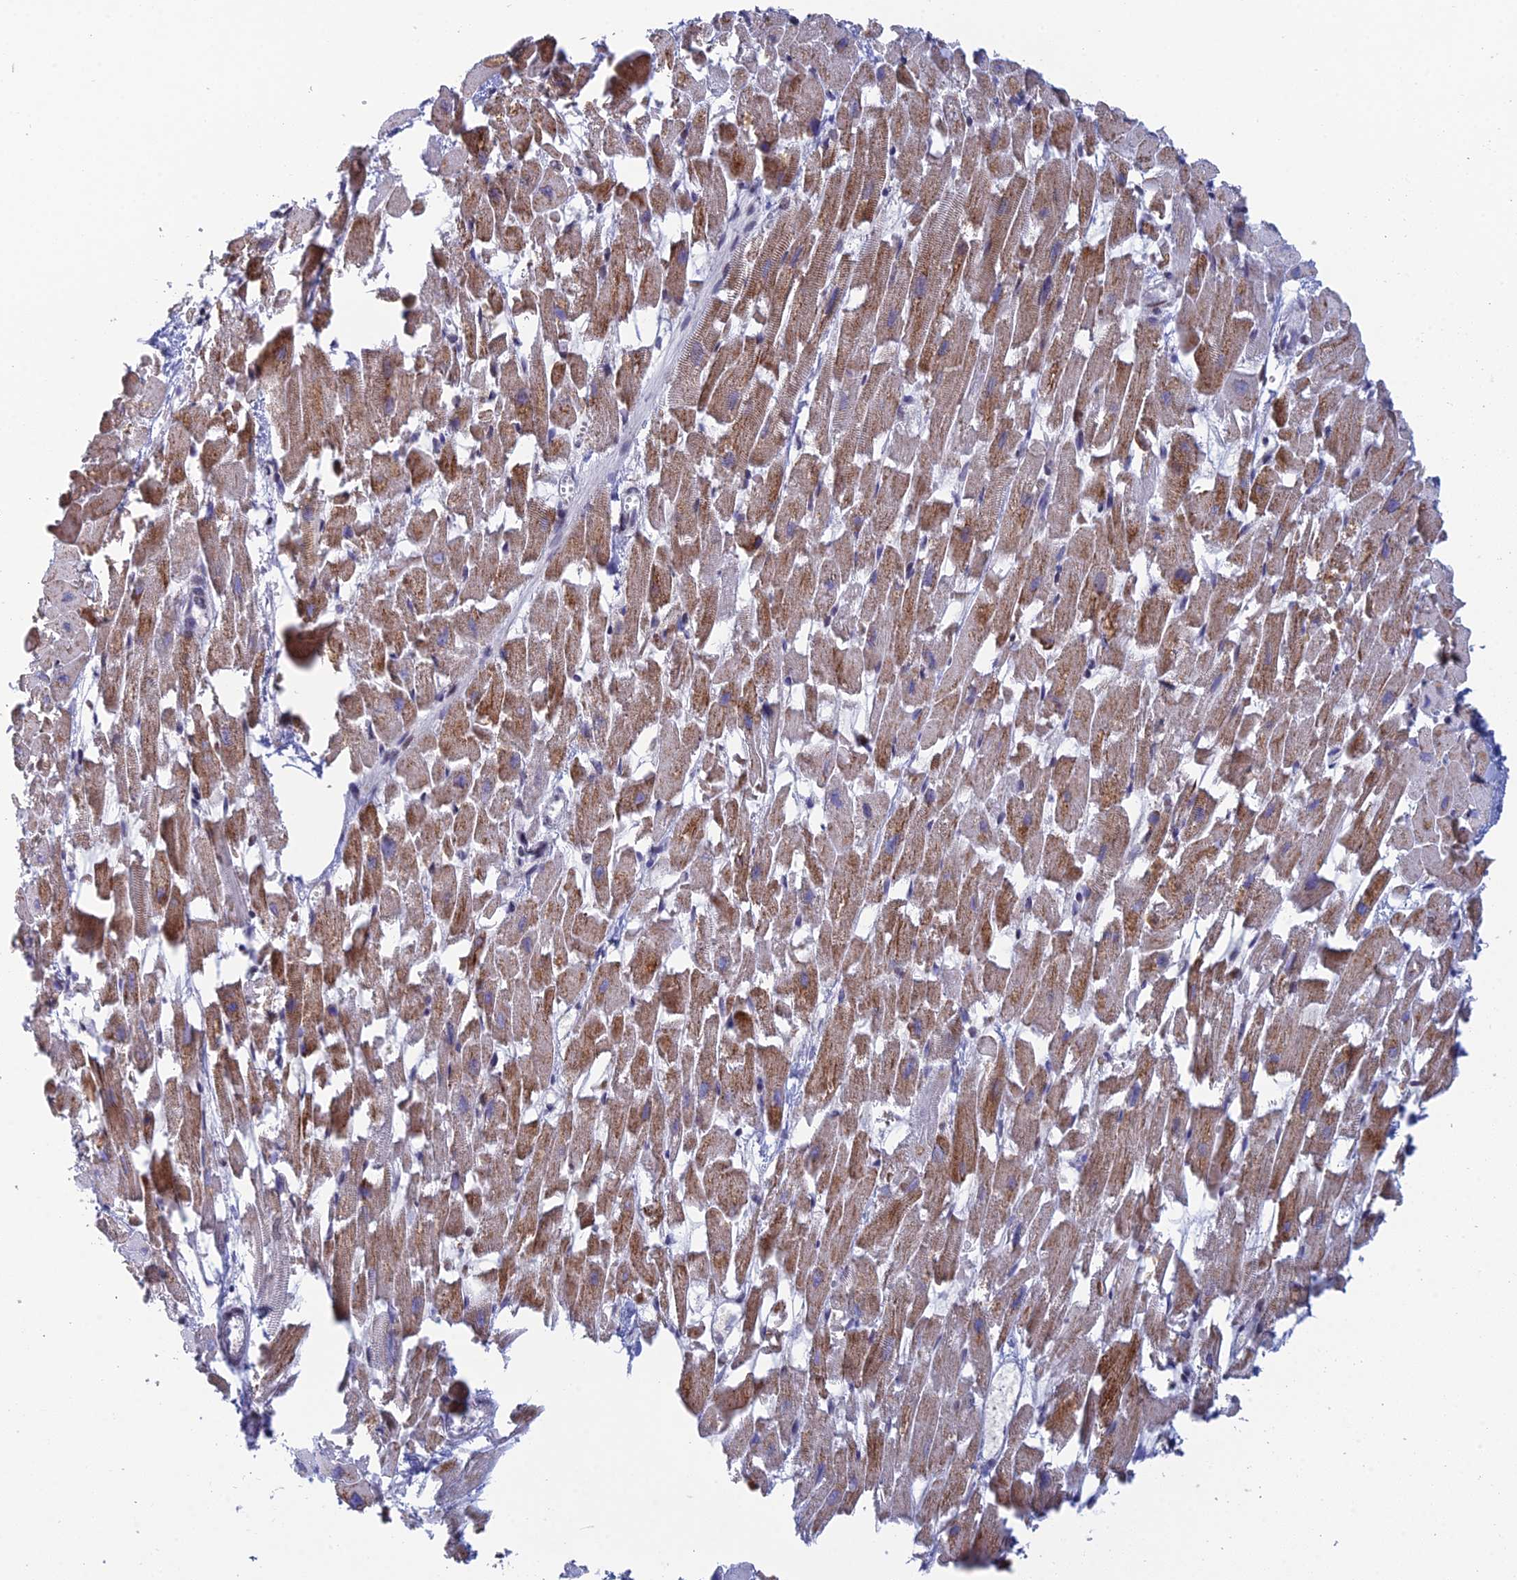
{"staining": {"intensity": "moderate", "quantity": "25%-75%", "location": "cytoplasmic/membranous"}, "tissue": "heart muscle", "cell_type": "Cardiomyocytes", "image_type": "normal", "snomed": [{"axis": "morphology", "description": "Normal tissue, NOS"}, {"axis": "topography", "description": "Heart"}], "caption": "Immunohistochemistry photomicrograph of normal human heart muscle stained for a protein (brown), which displays medium levels of moderate cytoplasmic/membranous expression in about 25%-75% of cardiomyocytes.", "gene": "SRA1", "patient": {"sex": "female", "age": 64}}